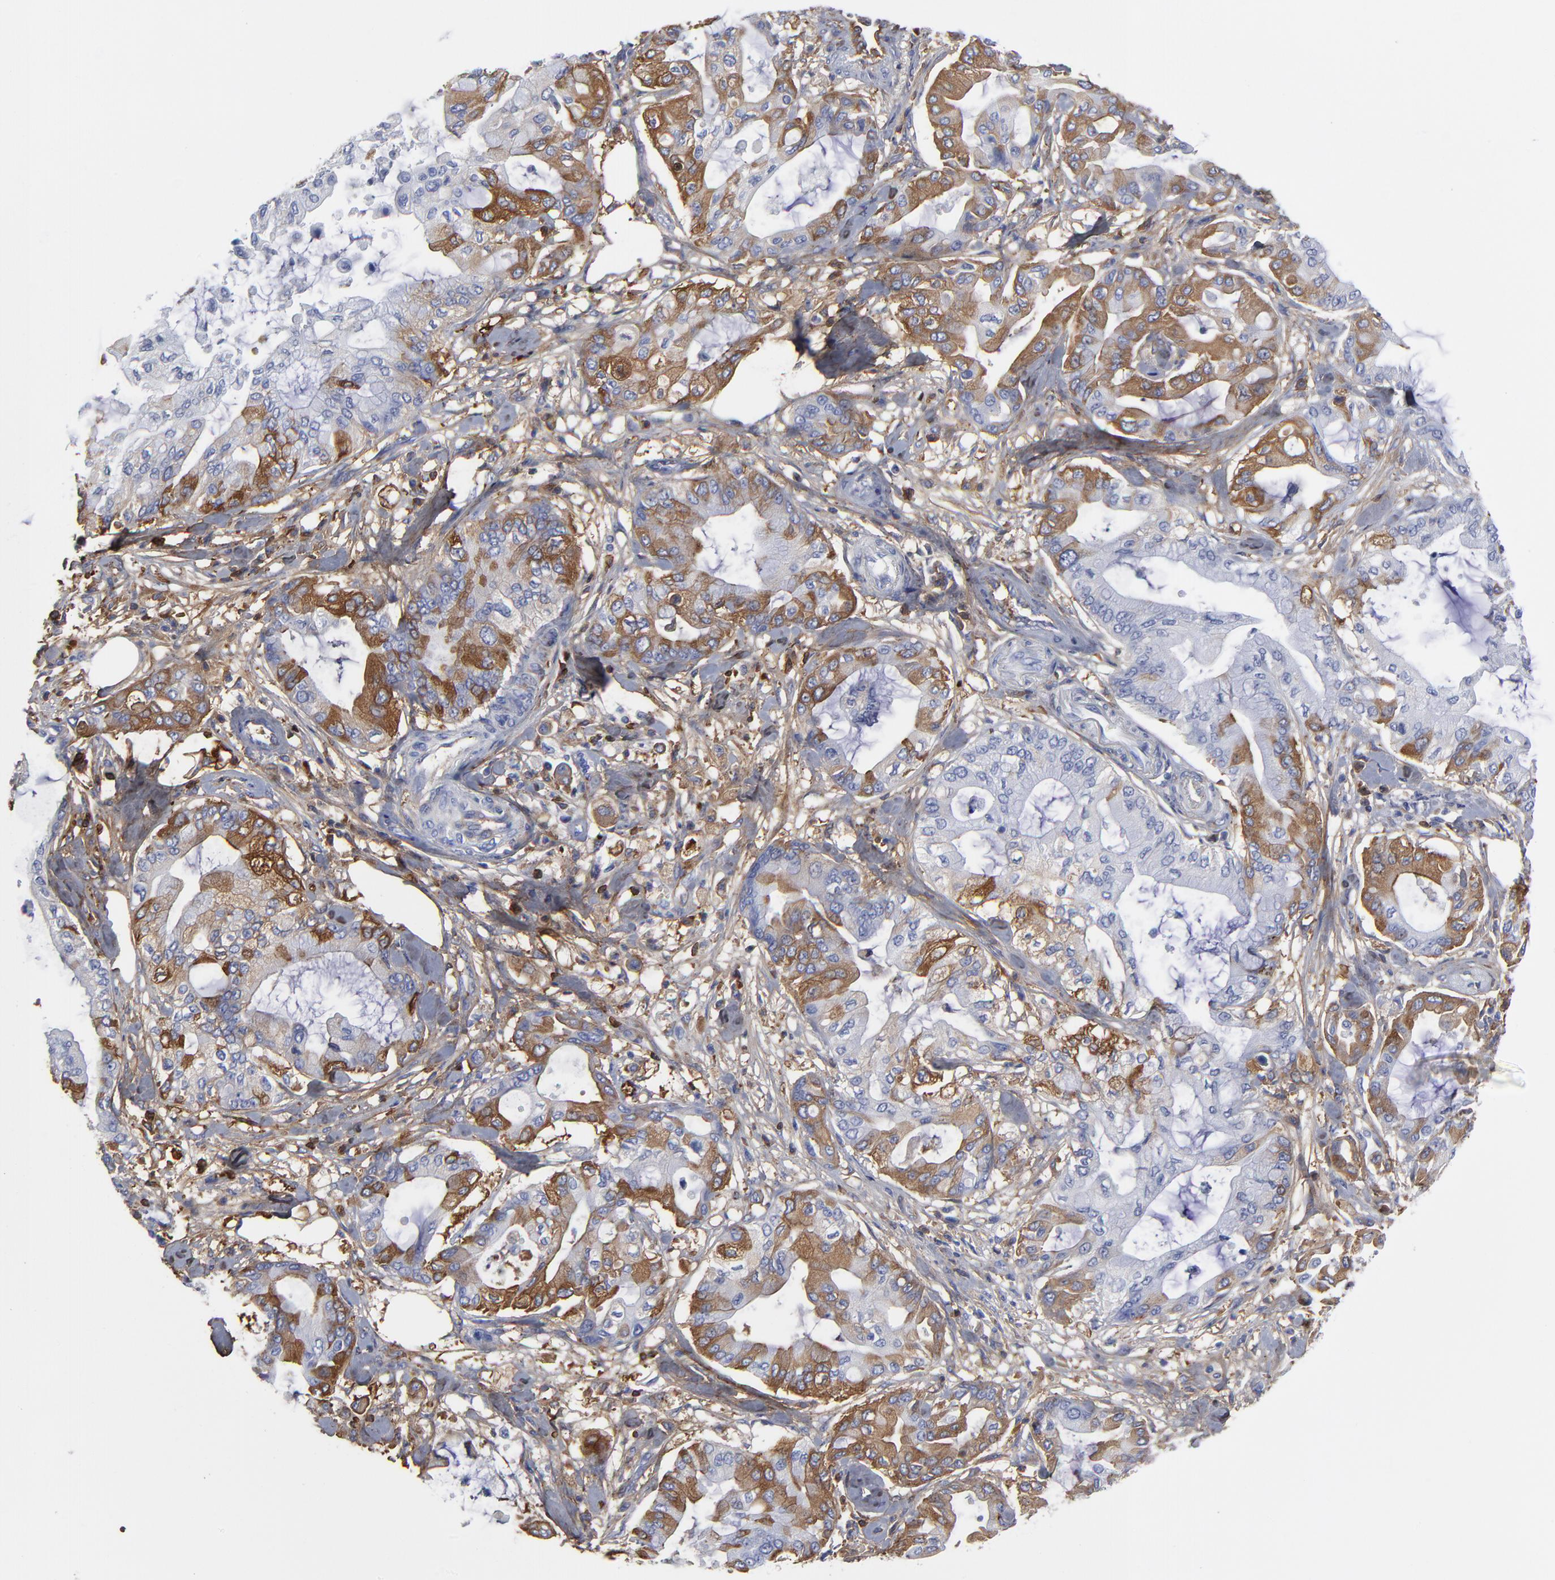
{"staining": {"intensity": "strong", "quantity": "25%-75%", "location": "cytoplasmic/membranous"}, "tissue": "pancreatic cancer", "cell_type": "Tumor cells", "image_type": "cancer", "snomed": [{"axis": "morphology", "description": "Adenocarcinoma, NOS"}, {"axis": "morphology", "description": "Adenocarcinoma, metastatic, NOS"}, {"axis": "topography", "description": "Lymph node"}, {"axis": "topography", "description": "Pancreas"}, {"axis": "topography", "description": "Duodenum"}], "caption": "Pancreatic cancer stained with DAB (3,3'-diaminobenzidine) IHC reveals high levels of strong cytoplasmic/membranous positivity in approximately 25%-75% of tumor cells.", "gene": "DCN", "patient": {"sex": "female", "age": 64}}